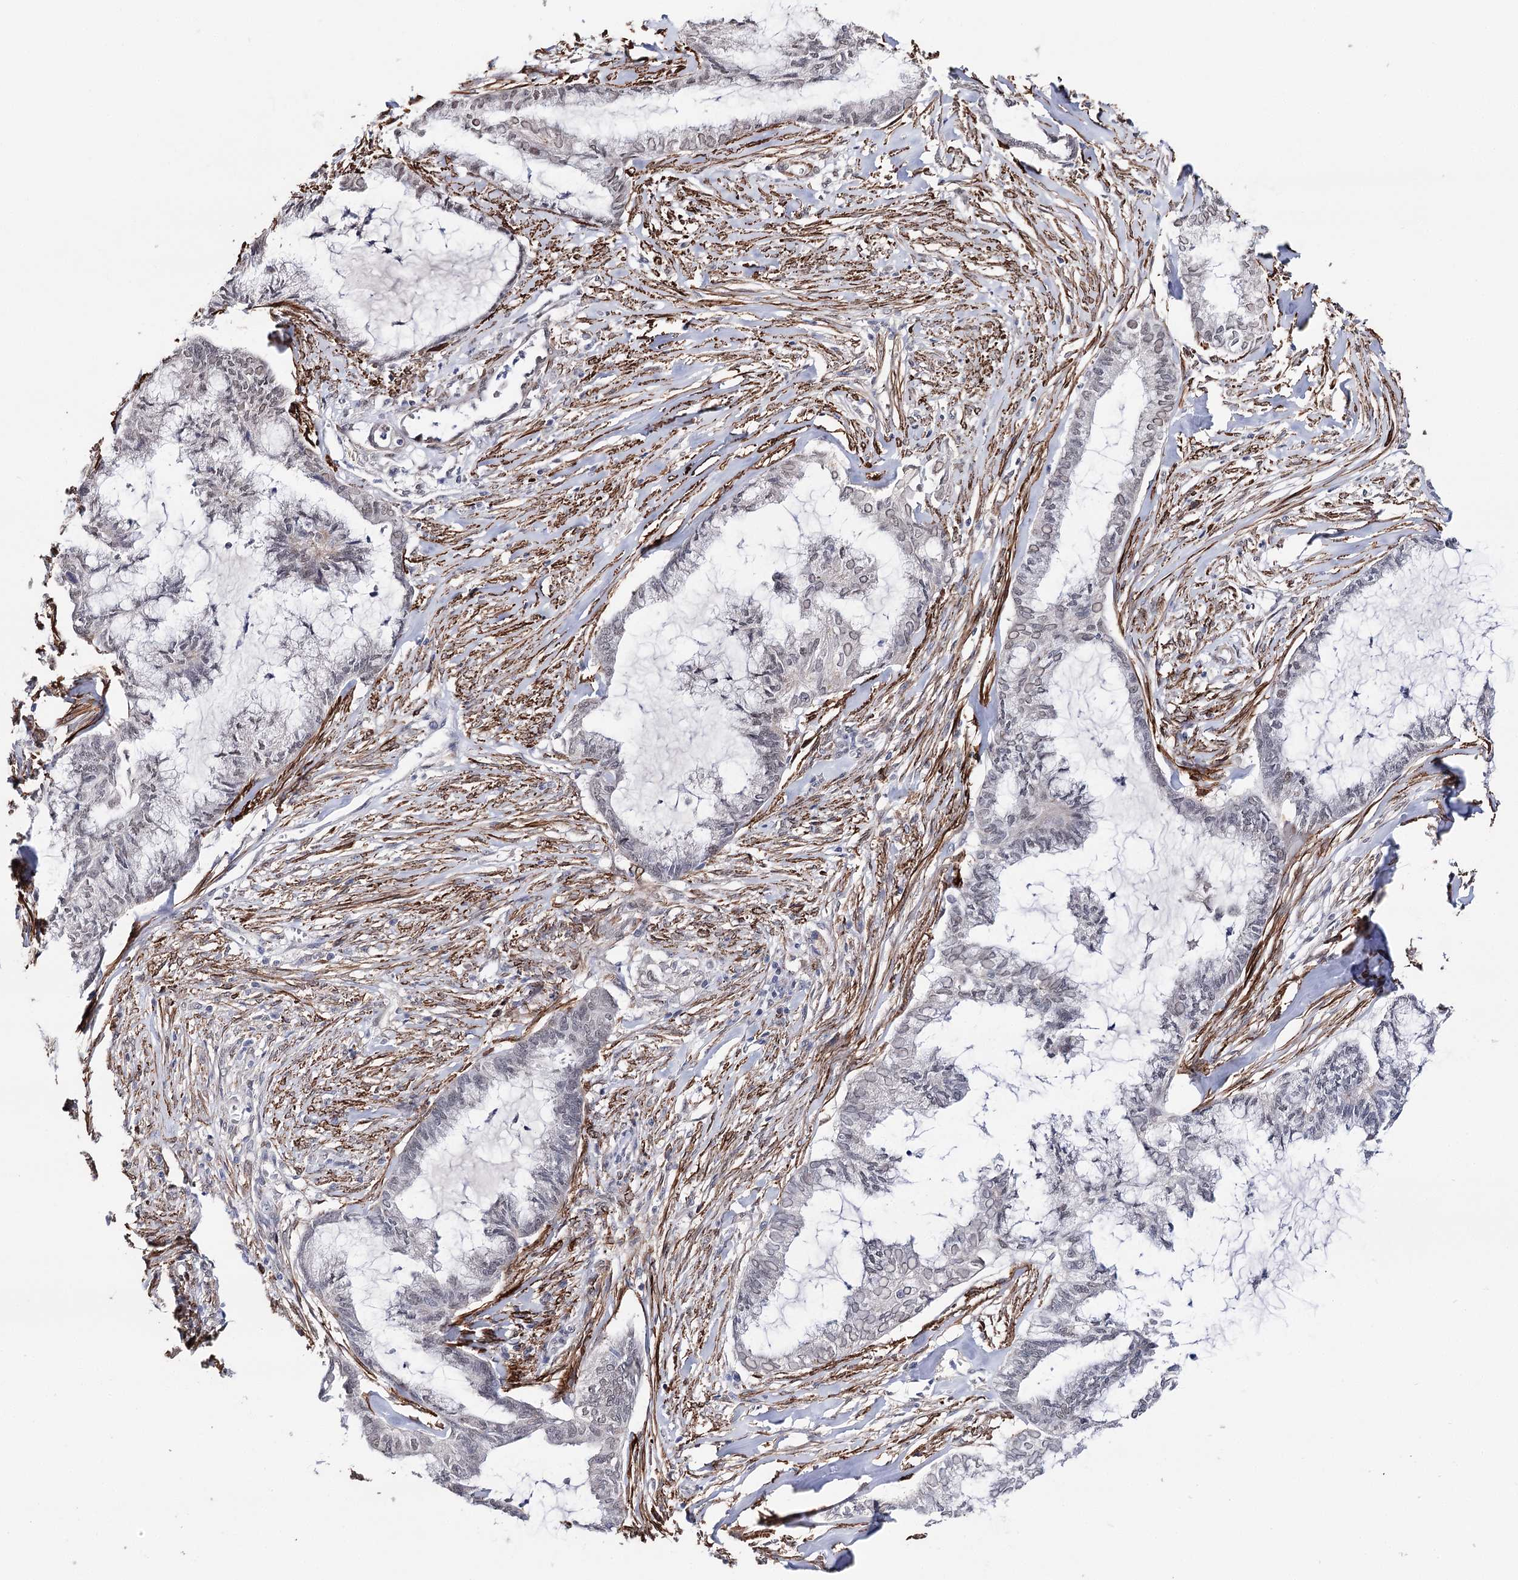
{"staining": {"intensity": "weak", "quantity": "<25%", "location": "nuclear"}, "tissue": "endometrial cancer", "cell_type": "Tumor cells", "image_type": "cancer", "snomed": [{"axis": "morphology", "description": "Adenocarcinoma, NOS"}, {"axis": "topography", "description": "Endometrium"}], "caption": "There is no significant expression in tumor cells of endometrial cancer.", "gene": "CFAP46", "patient": {"sex": "female", "age": 86}}